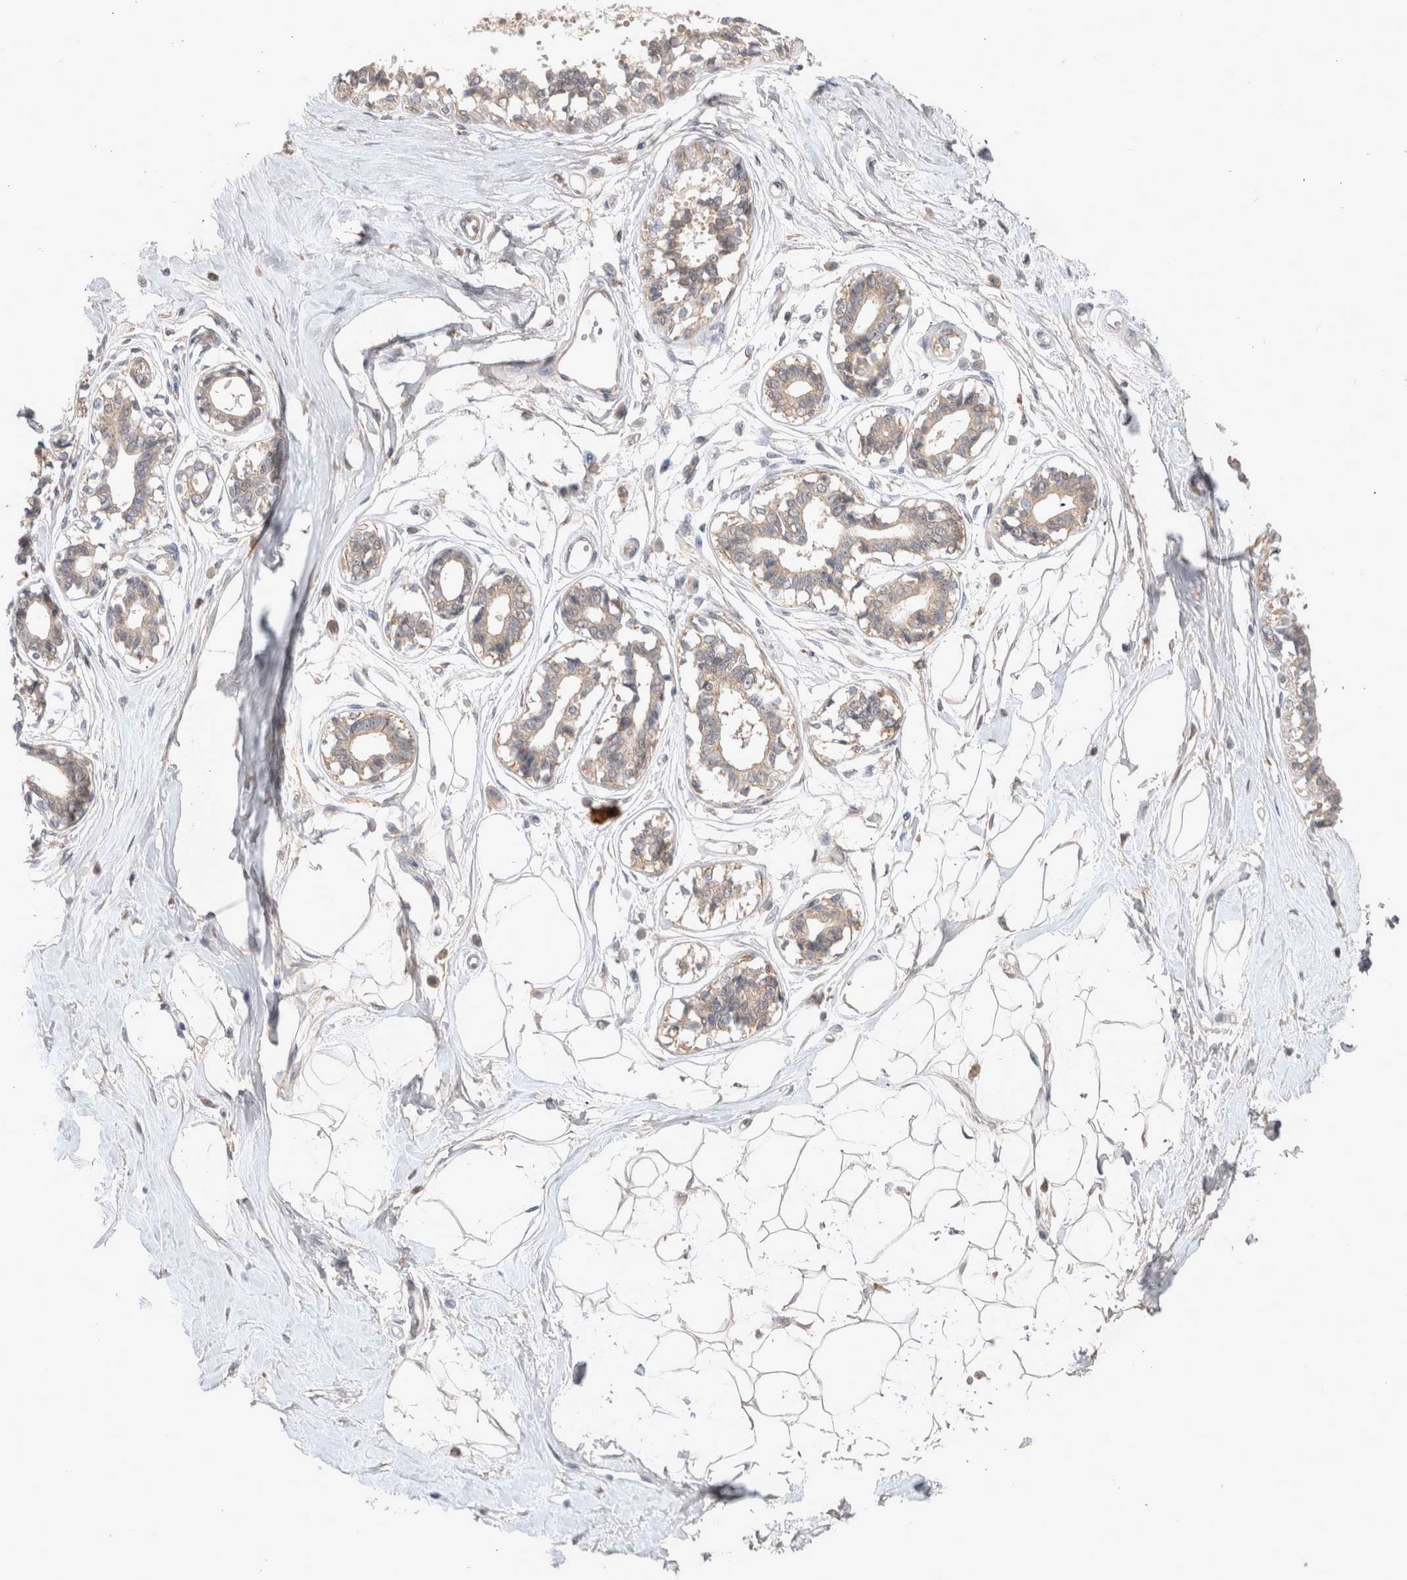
{"staining": {"intensity": "weak", "quantity": "25%-75%", "location": "cytoplasmic/membranous"}, "tissue": "breast", "cell_type": "Adipocytes", "image_type": "normal", "snomed": [{"axis": "morphology", "description": "Normal tissue, NOS"}, {"axis": "topography", "description": "Breast"}], "caption": "A low amount of weak cytoplasmic/membranous positivity is seen in approximately 25%-75% of adipocytes in benign breast.", "gene": "SRD5A3", "patient": {"sex": "female", "age": 45}}